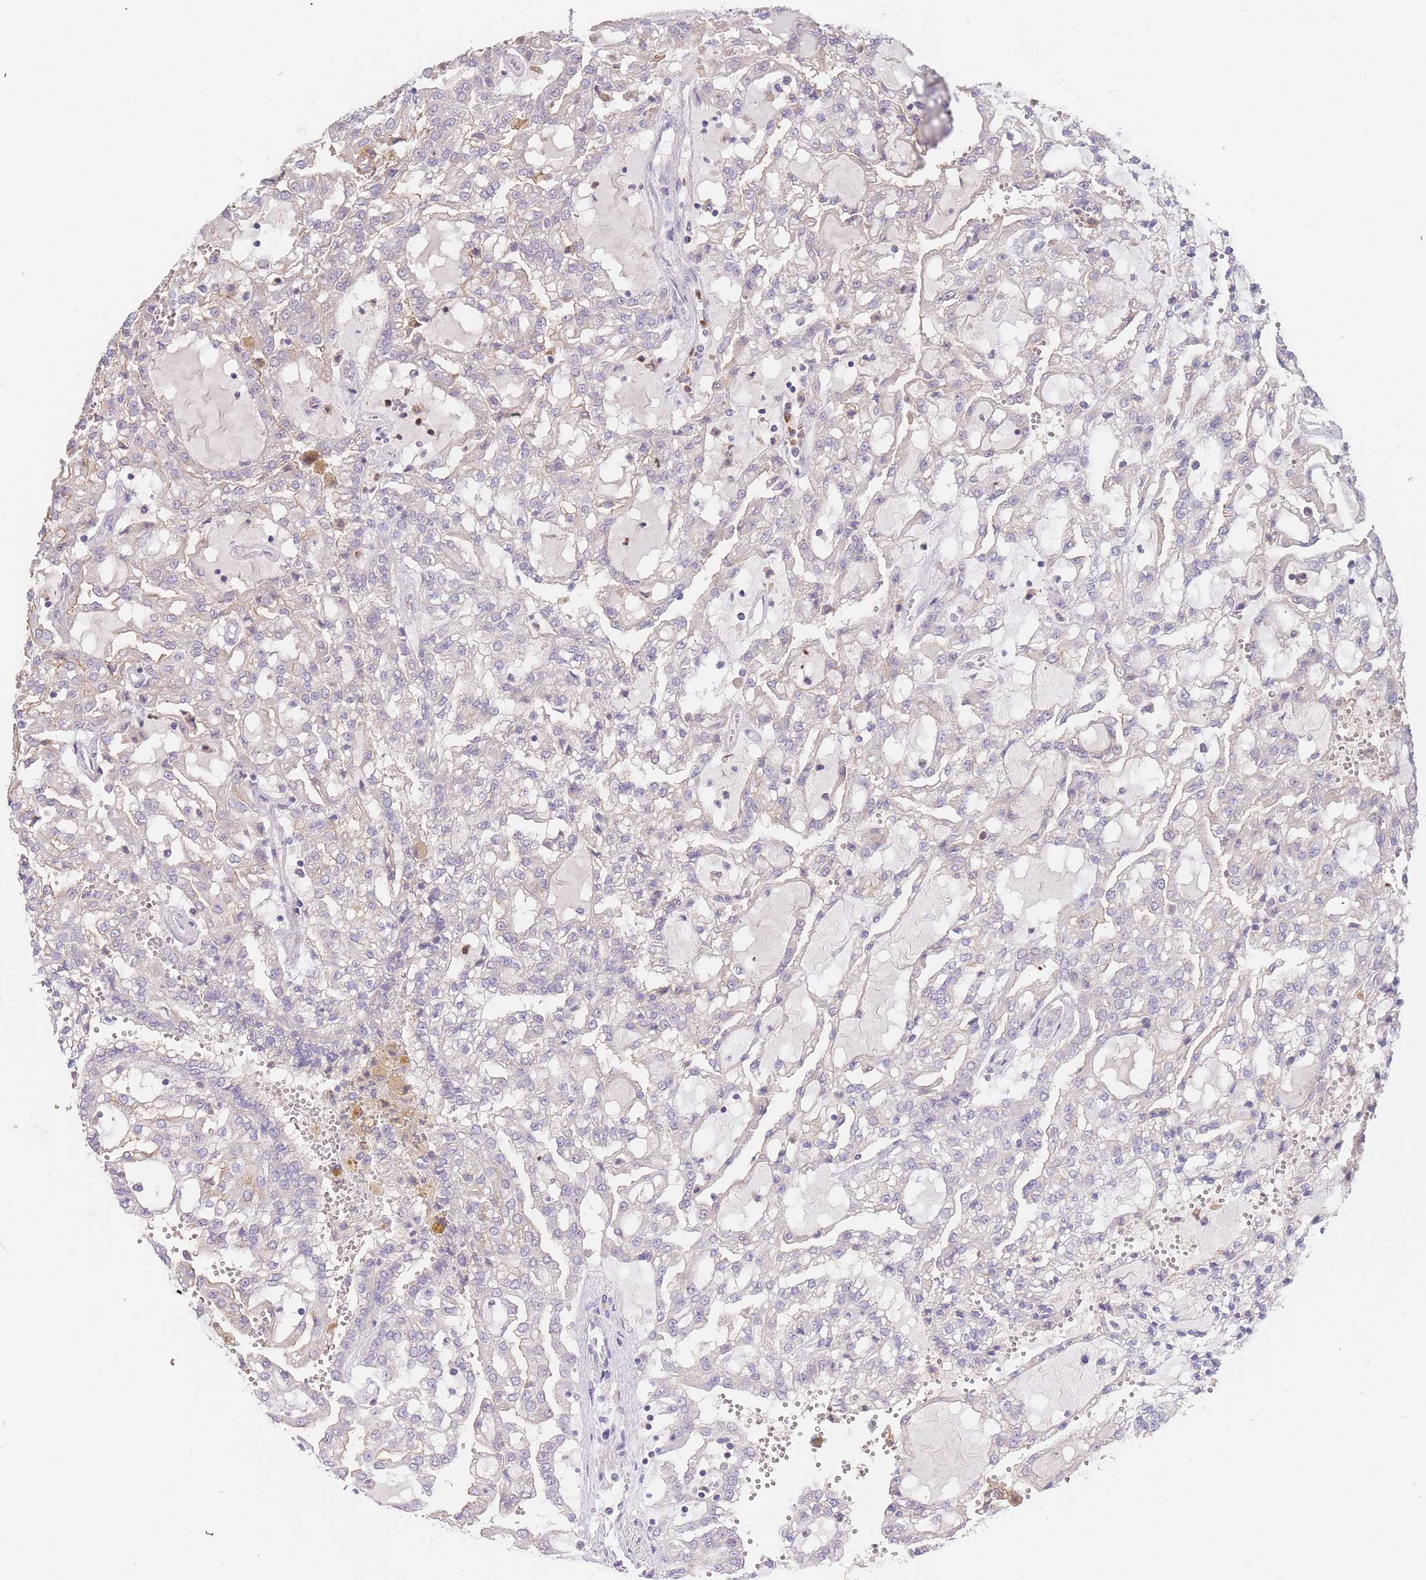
{"staining": {"intensity": "negative", "quantity": "none", "location": "none"}, "tissue": "renal cancer", "cell_type": "Tumor cells", "image_type": "cancer", "snomed": [{"axis": "morphology", "description": "Adenocarcinoma, NOS"}, {"axis": "topography", "description": "Kidney"}], "caption": "Immunohistochemistry of human renal cancer (adenocarcinoma) exhibits no expression in tumor cells.", "gene": "BORCS5", "patient": {"sex": "male", "age": 63}}